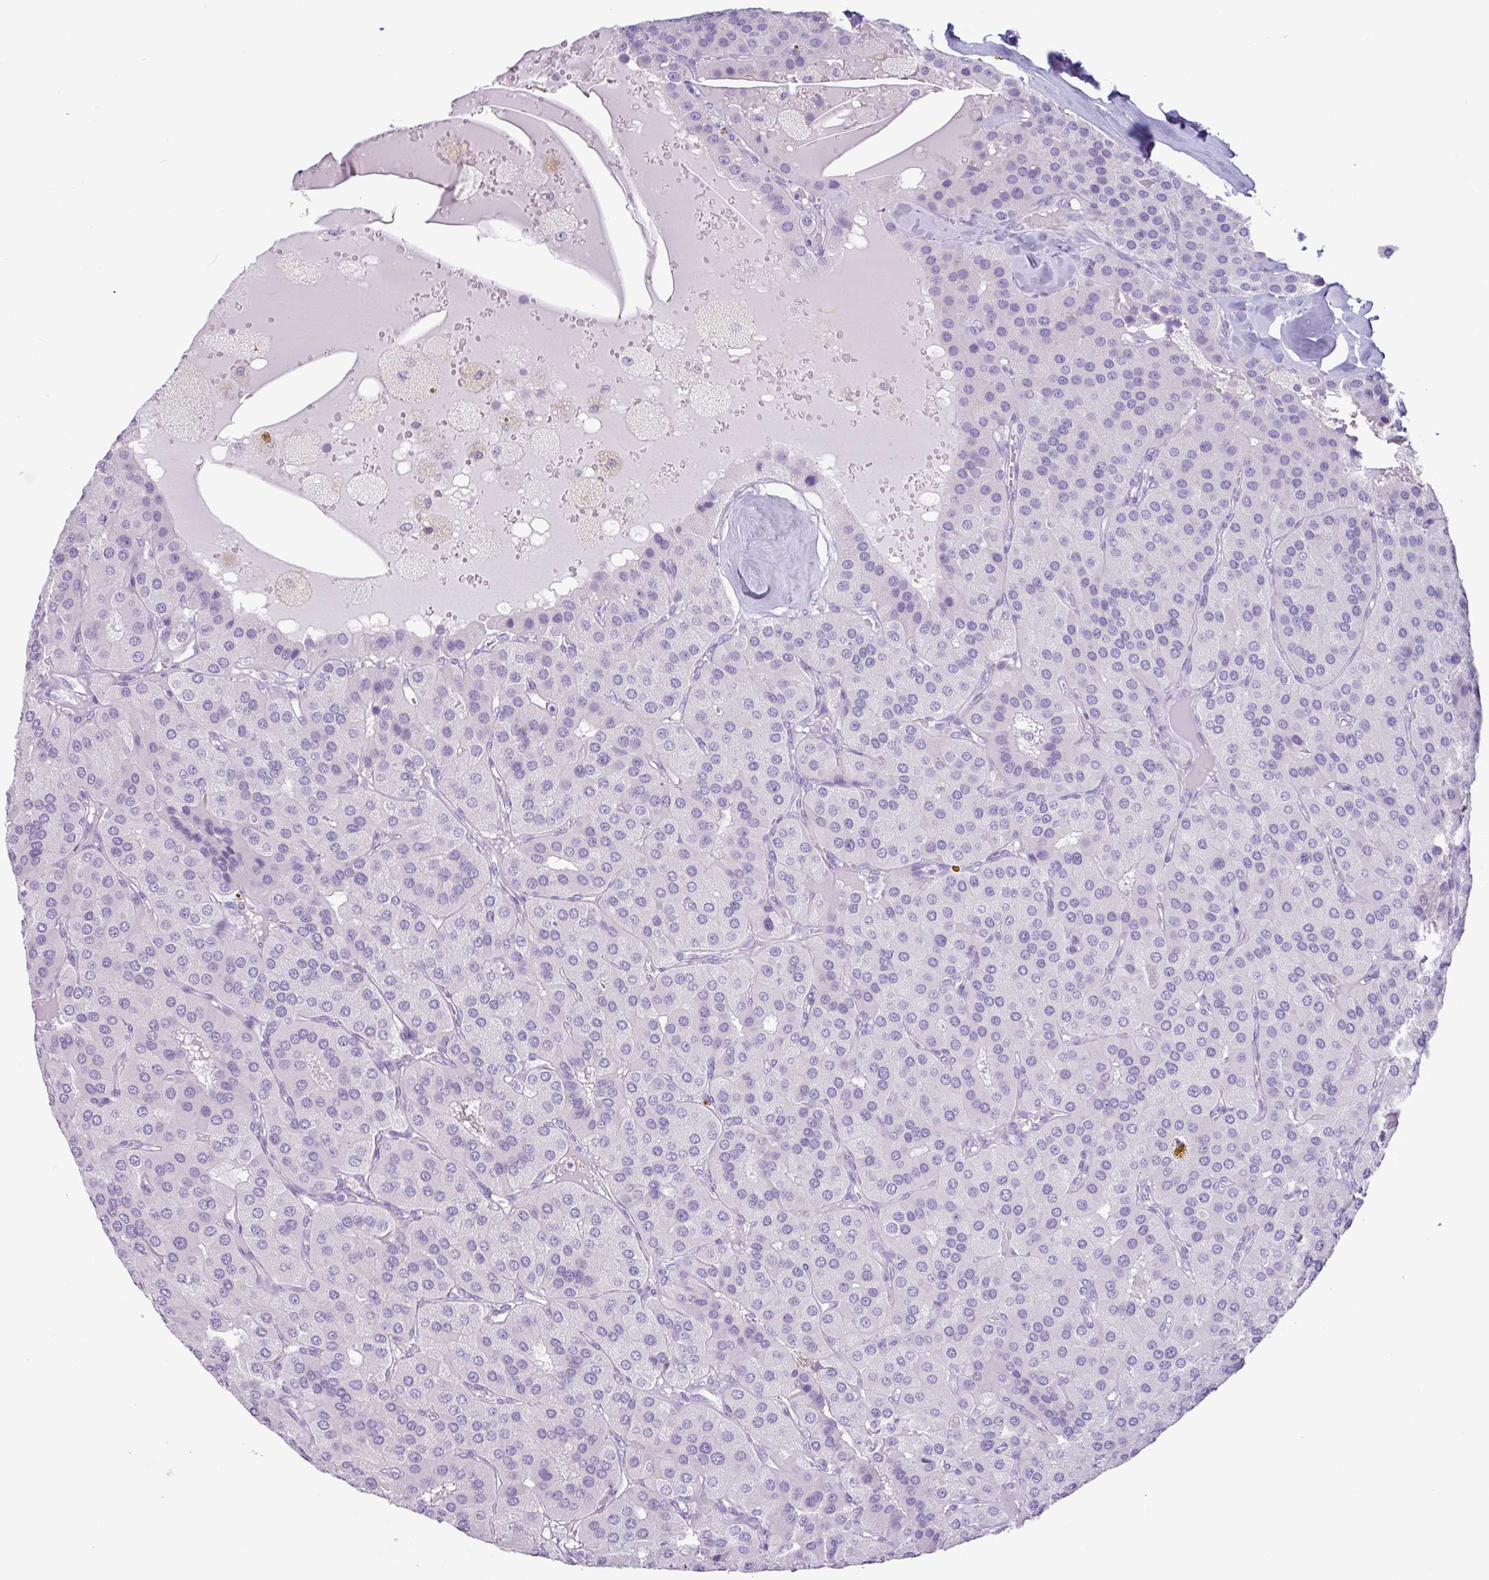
{"staining": {"intensity": "negative", "quantity": "none", "location": "none"}, "tissue": "parathyroid gland", "cell_type": "Glandular cells", "image_type": "normal", "snomed": [{"axis": "morphology", "description": "Normal tissue, NOS"}, {"axis": "morphology", "description": "Adenoma, NOS"}, {"axis": "topography", "description": "Parathyroid gland"}], "caption": "A histopathology image of parathyroid gland stained for a protein demonstrates no brown staining in glandular cells. (DAB immunohistochemistry visualized using brightfield microscopy, high magnification).", "gene": "CTSE", "patient": {"sex": "female", "age": 86}}